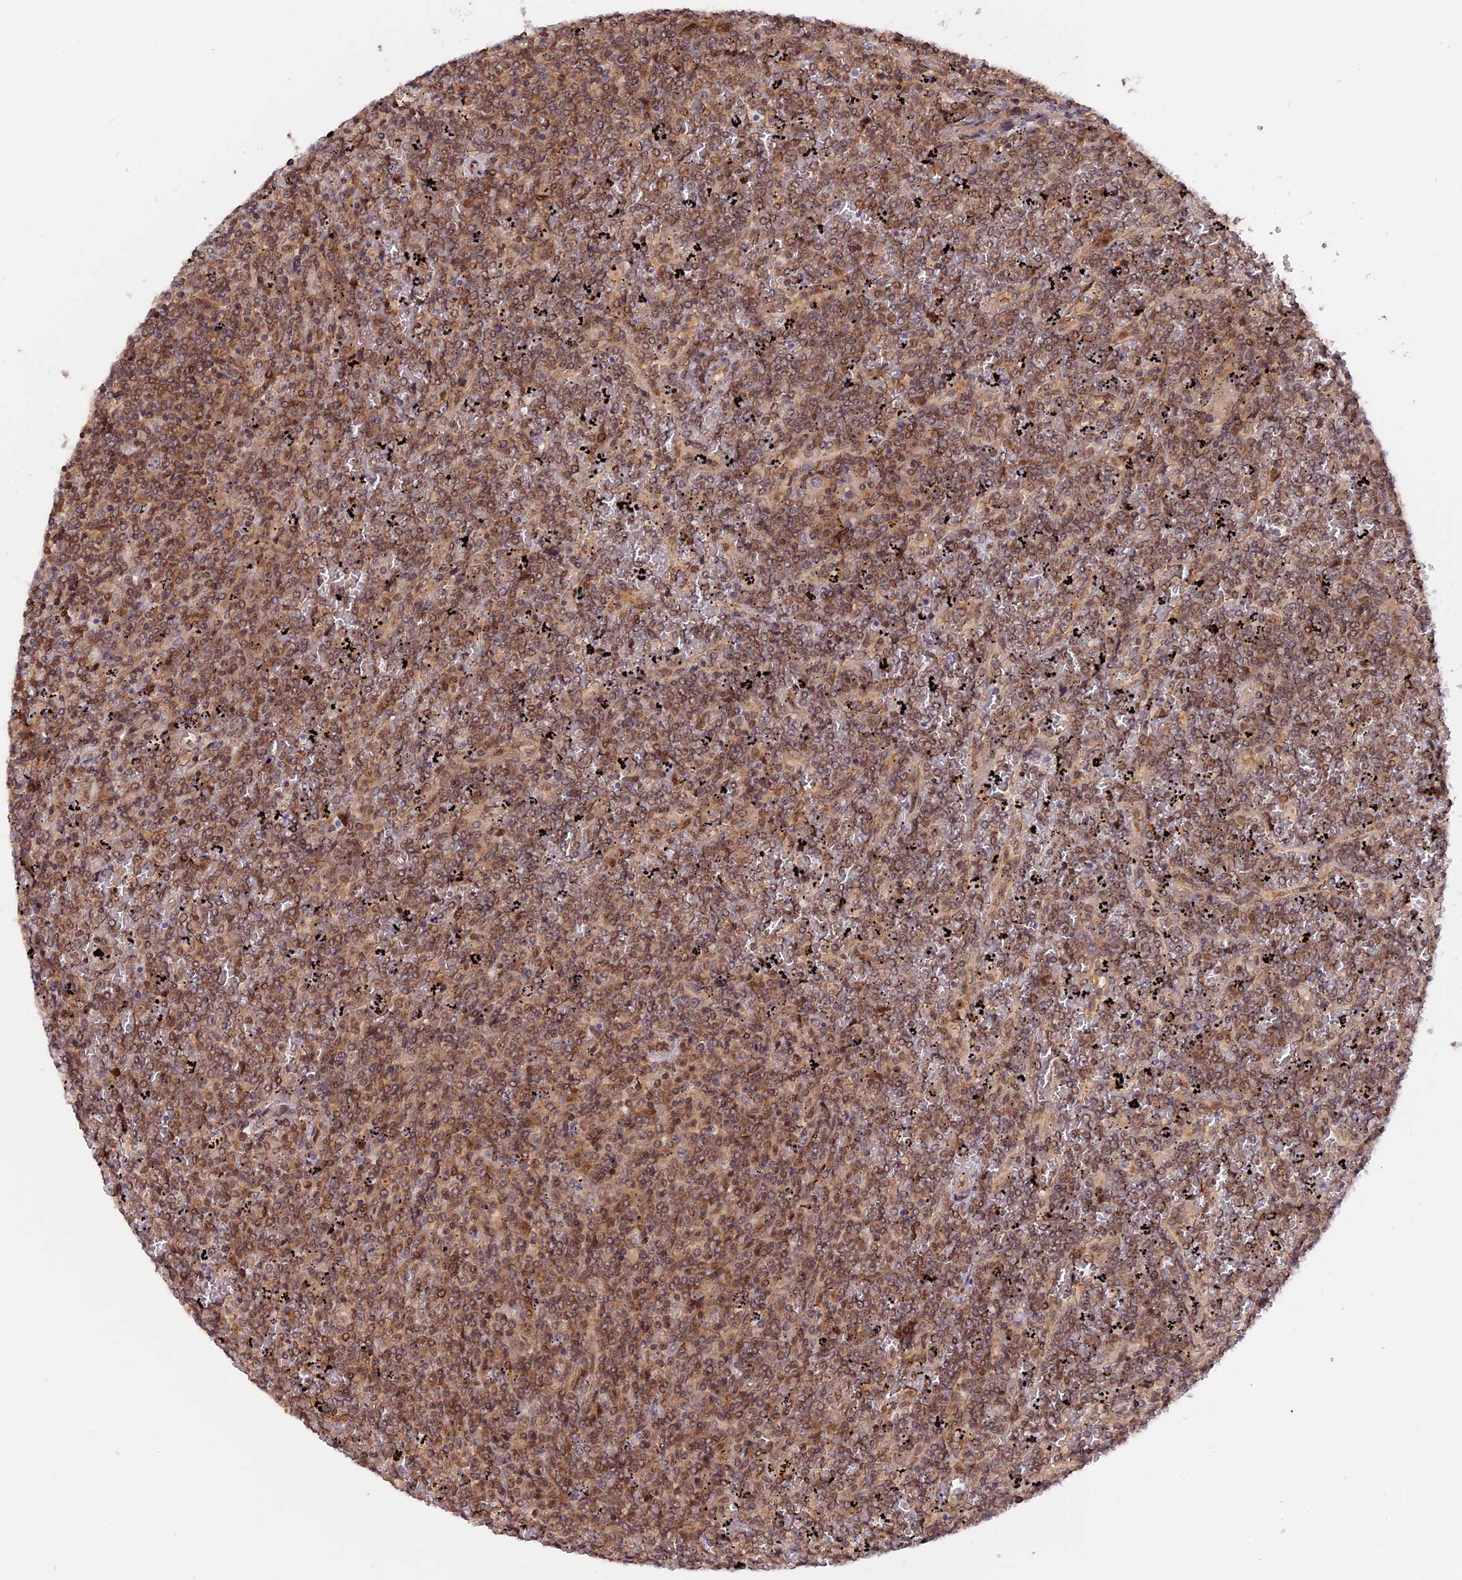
{"staining": {"intensity": "moderate", "quantity": ">75%", "location": "nuclear"}, "tissue": "lymphoma", "cell_type": "Tumor cells", "image_type": "cancer", "snomed": [{"axis": "morphology", "description": "Malignant lymphoma, non-Hodgkin's type, Low grade"}, {"axis": "topography", "description": "Spleen"}], "caption": "Moderate nuclear positivity is appreciated in about >75% of tumor cells in low-grade malignant lymphoma, non-Hodgkin's type.", "gene": "ZNF428", "patient": {"sex": "female", "age": 19}}